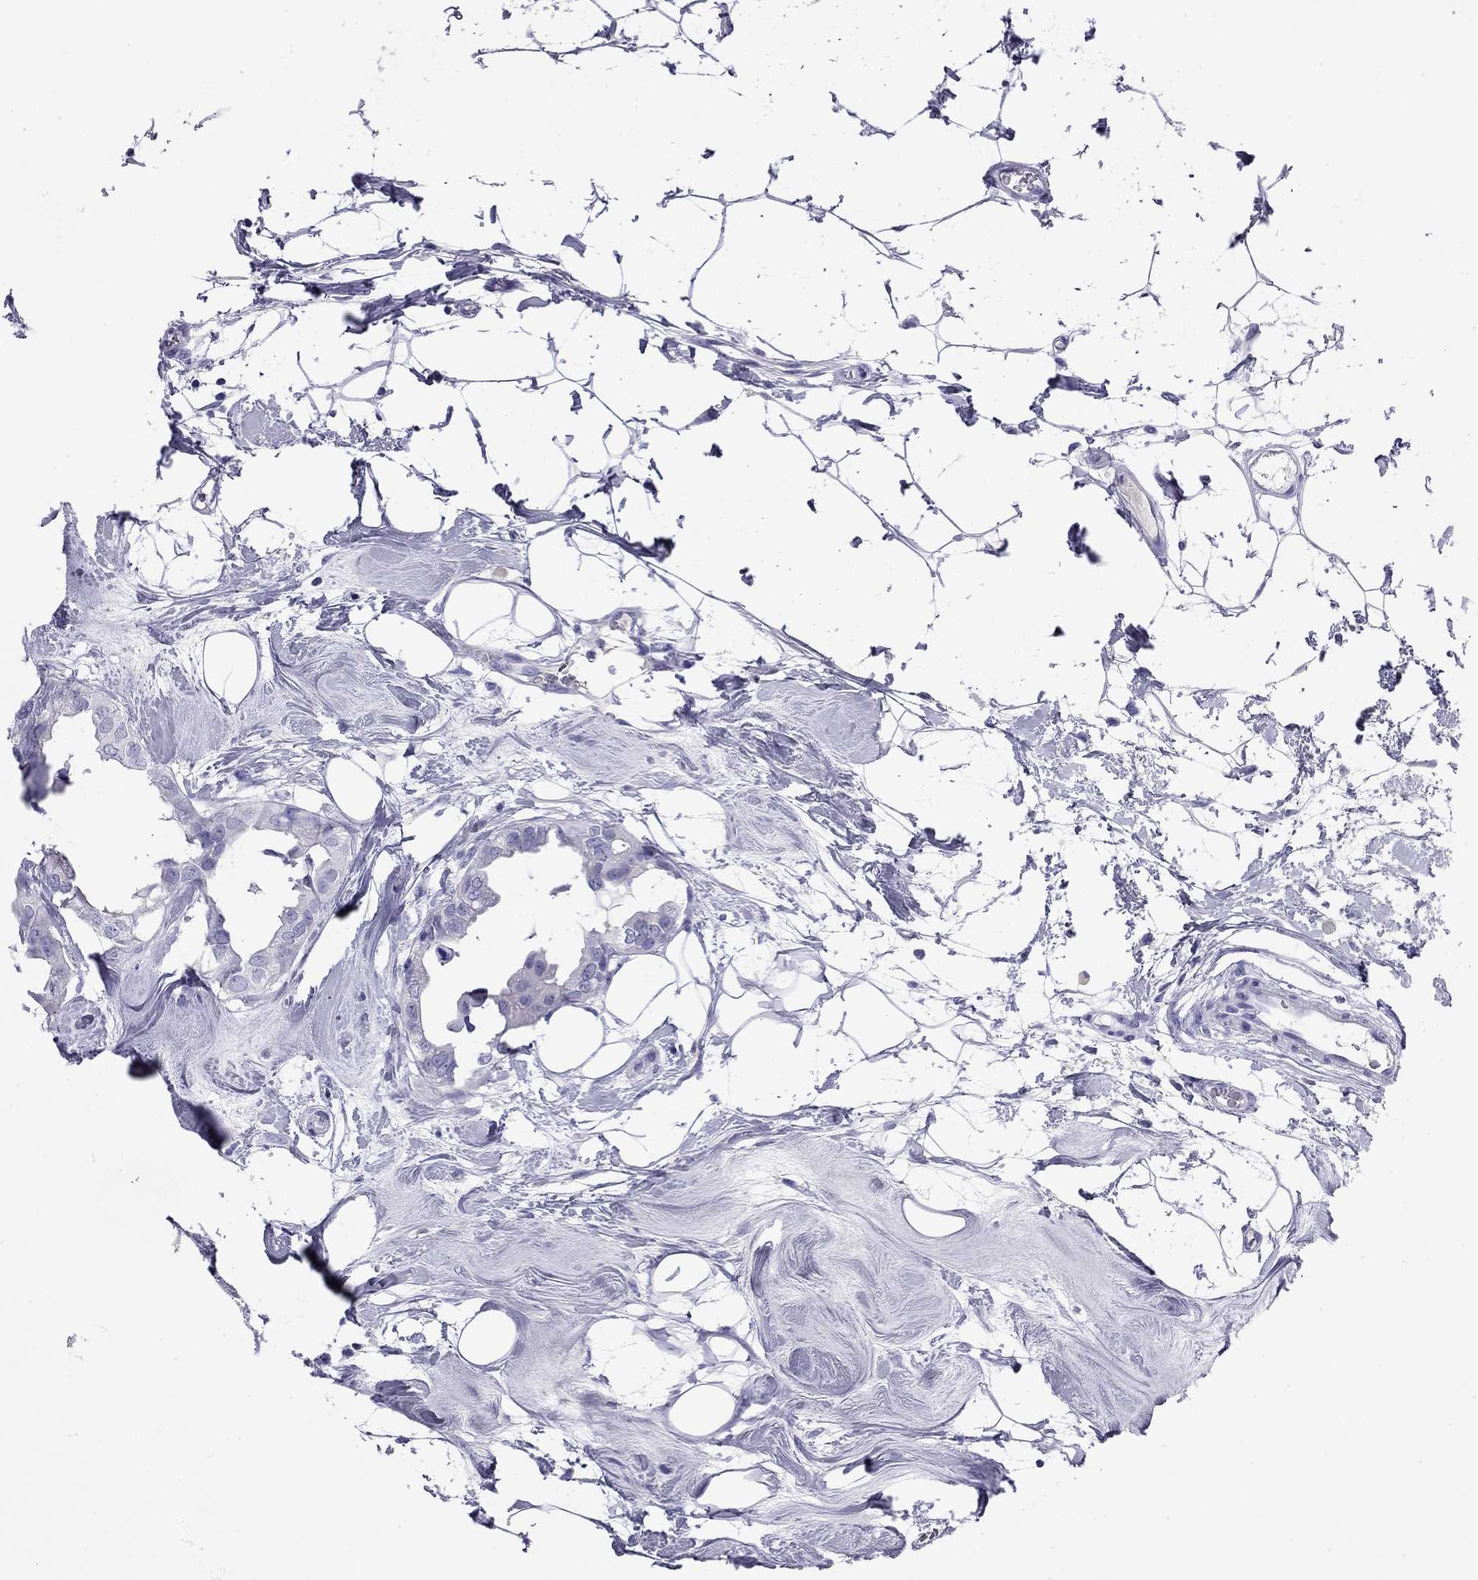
{"staining": {"intensity": "negative", "quantity": "none", "location": "none"}, "tissue": "breast cancer", "cell_type": "Tumor cells", "image_type": "cancer", "snomed": [{"axis": "morphology", "description": "Normal tissue, NOS"}, {"axis": "morphology", "description": "Duct carcinoma"}, {"axis": "topography", "description": "Breast"}], "caption": "Intraductal carcinoma (breast) stained for a protein using IHC exhibits no positivity tumor cells.", "gene": "ODF4", "patient": {"sex": "female", "age": 40}}